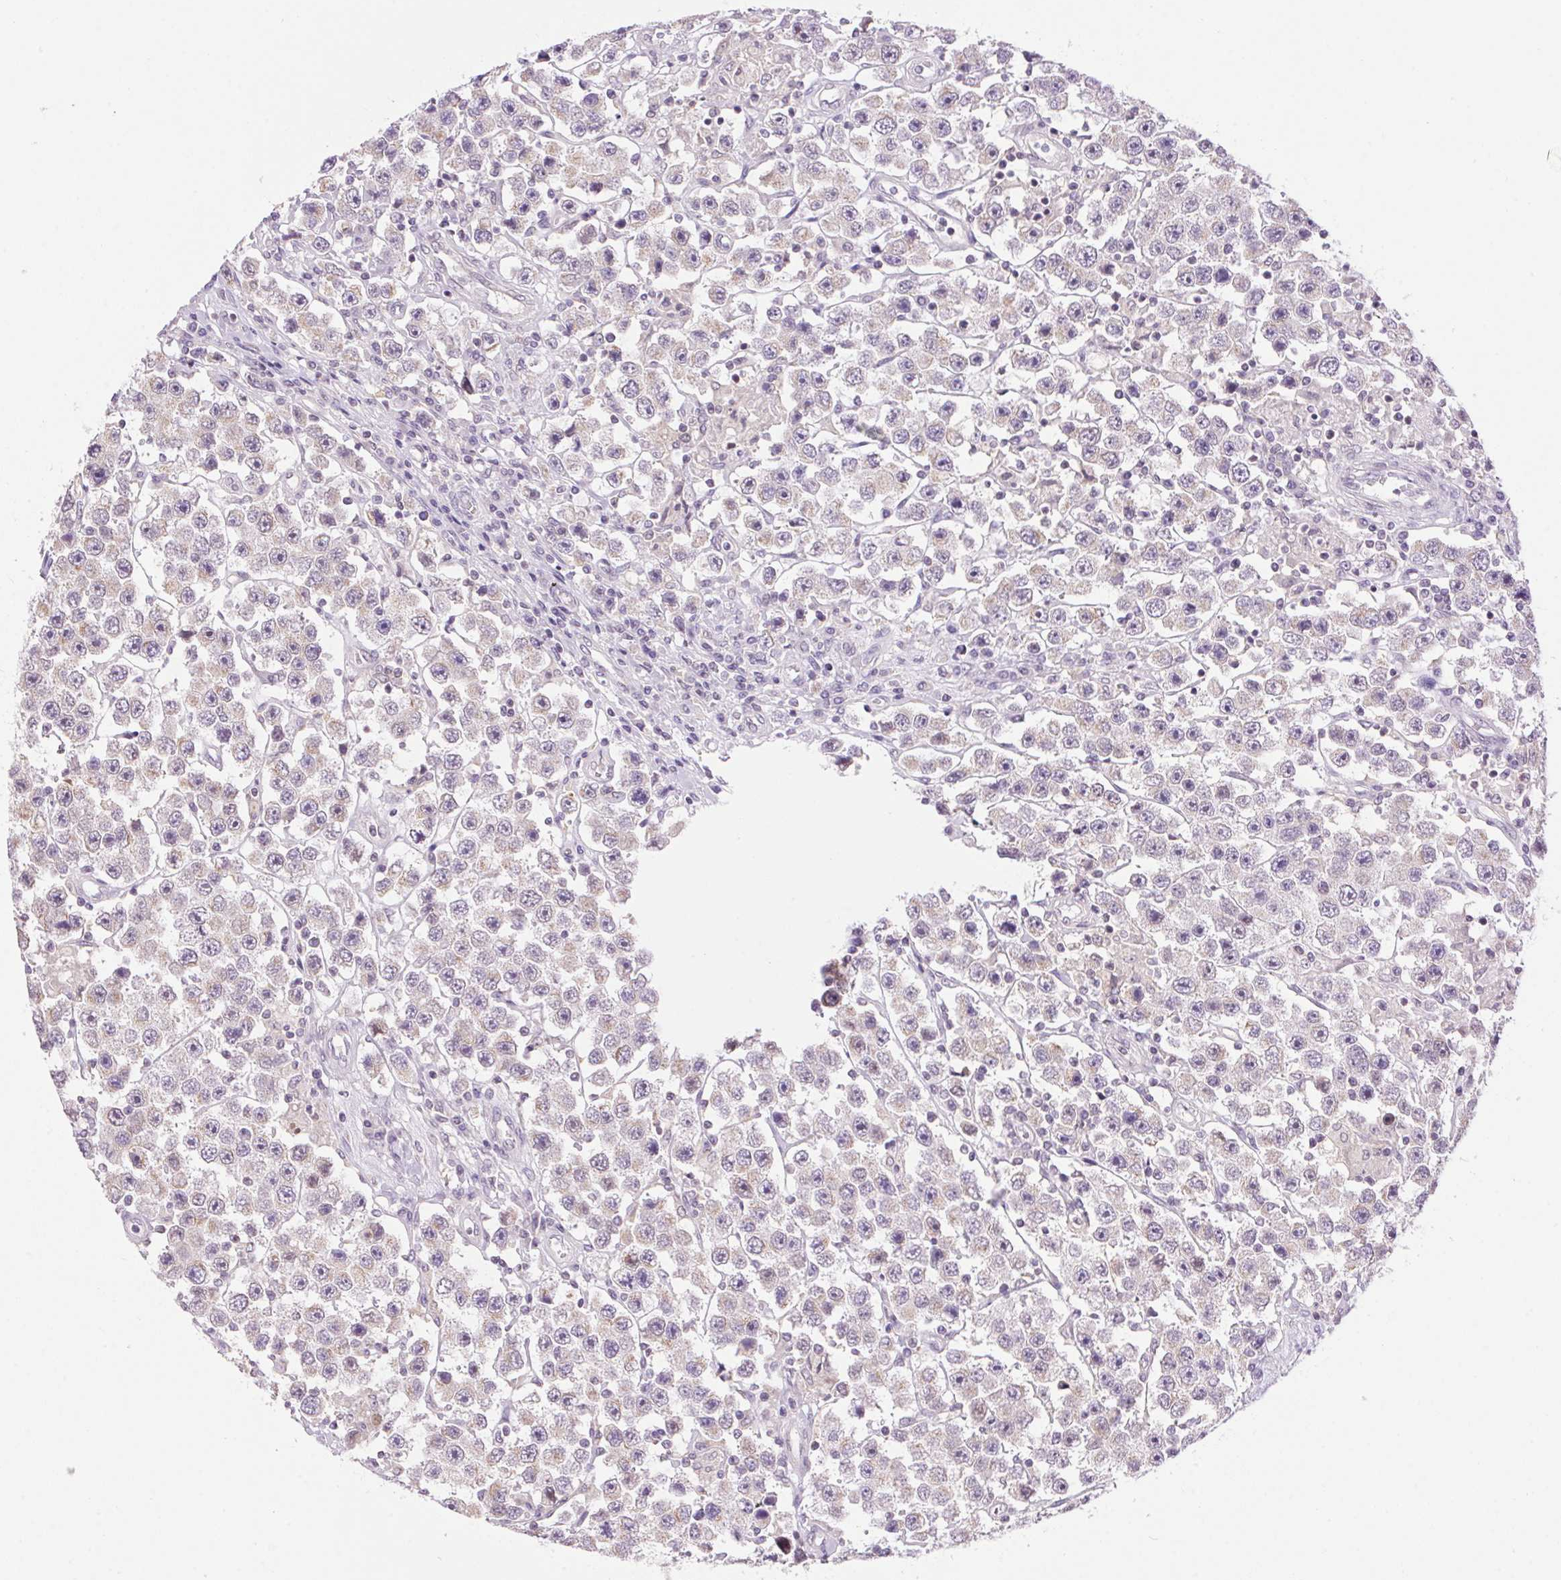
{"staining": {"intensity": "negative", "quantity": "none", "location": "none"}, "tissue": "testis cancer", "cell_type": "Tumor cells", "image_type": "cancer", "snomed": [{"axis": "morphology", "description": "Seminoma, NOS"}, {"axis": "topography", "description": "Testis"}], "caption": "This is an immunohistochemistry micrograph of human testis cancer. There is no positivity in tumor cells.", "gene": "SMIM13", "patient": {"sex": "male", "age": 45}}